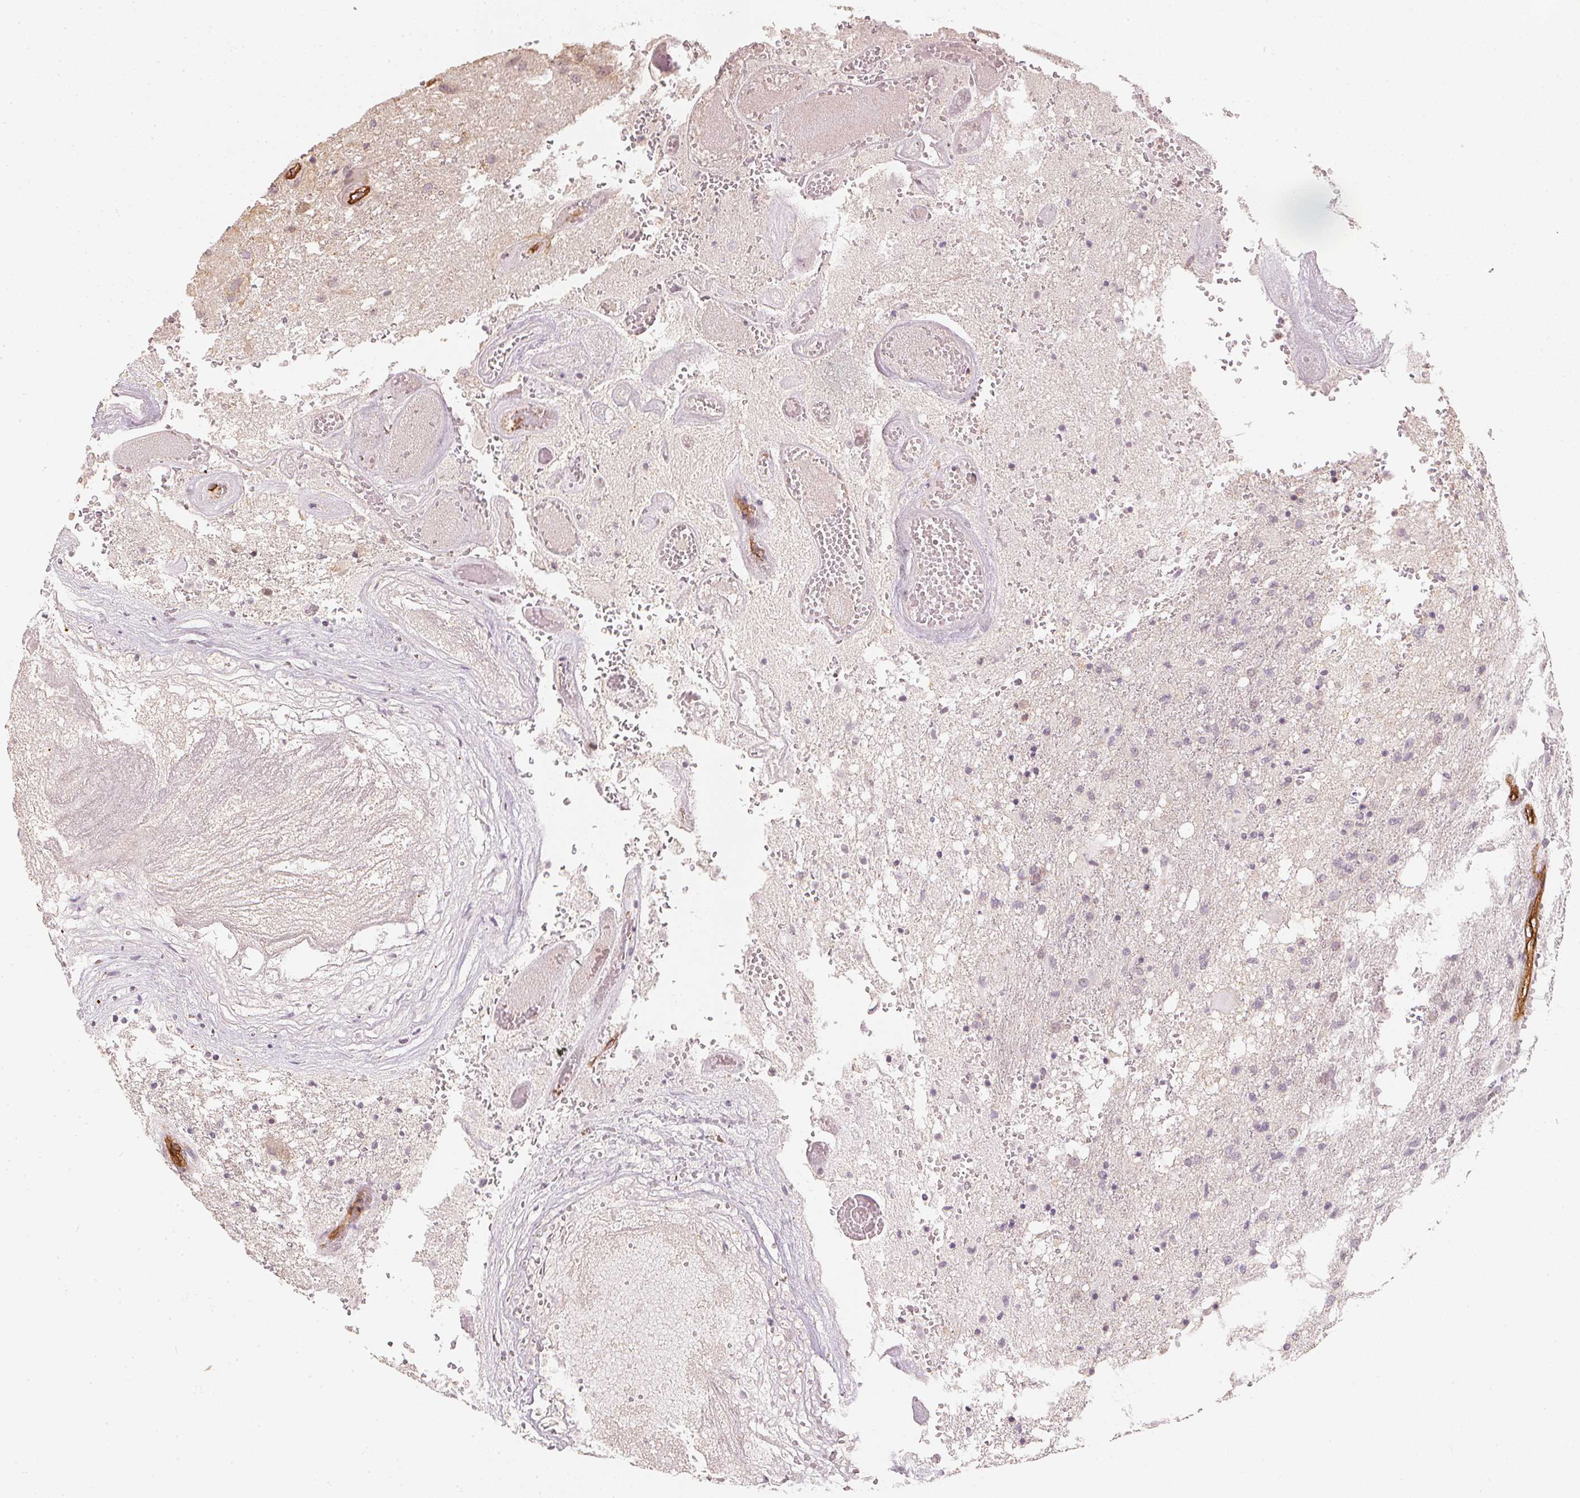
{"staining": {"intensity": "negative", "quantity": "none", "location": "none"}, "tissue": "glioma", "cell_type": "Tumor cells", "image_type": "cancer", "snomed": [{"axis": "morphology", "description": "Glioma, malignant, High grade"}, {"axis": "topography", "description": "Brain"}], "caption": "DAB immunohistochemical staining of human malignant glioma (high-grade) shows no significant expression in tumor cells.", "gene": "CIB1", "patient": {"sex": "female", "age": 74}}